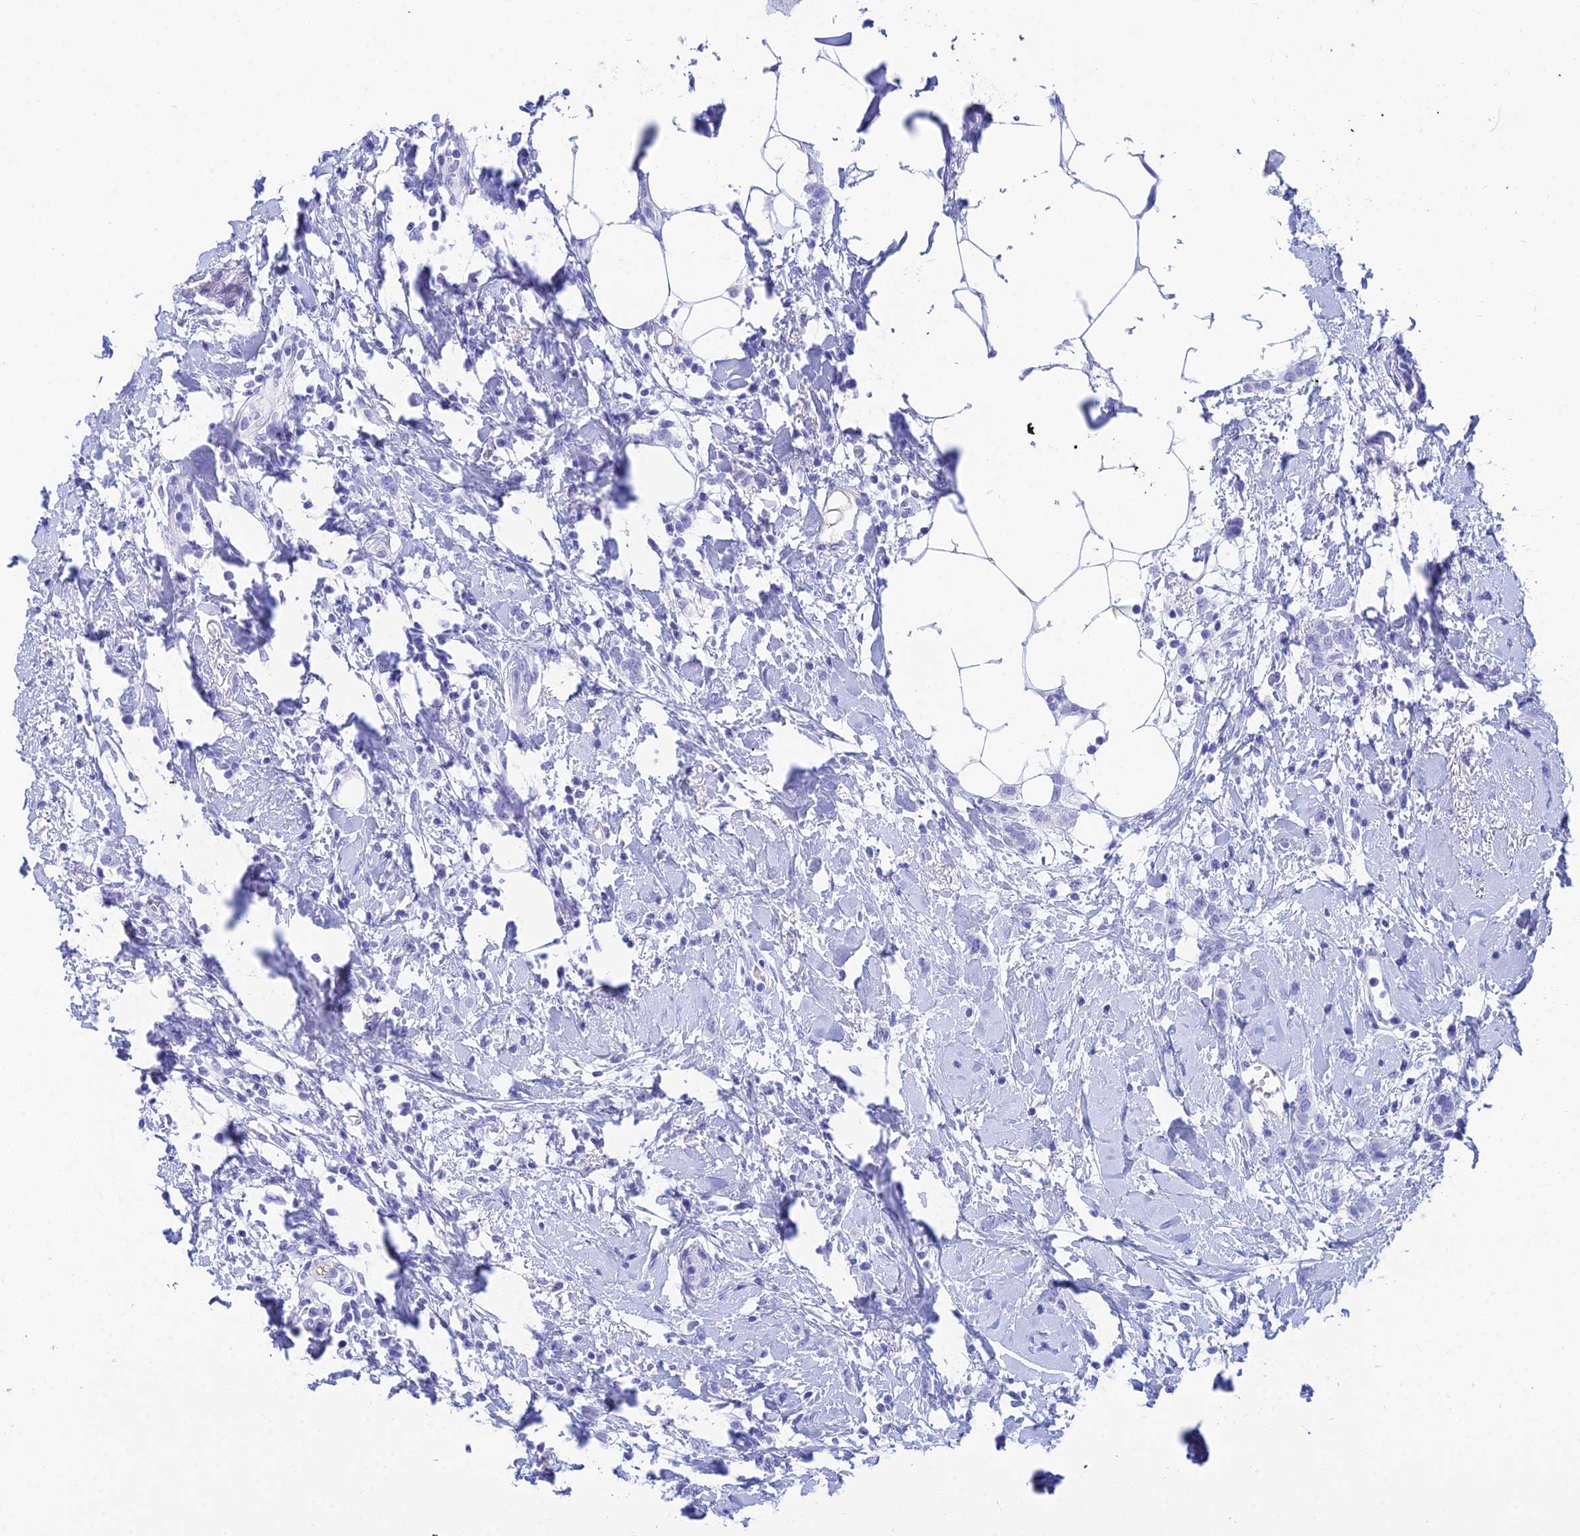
{"staining": {"intensity": "negative", "quantity": "none", "location": "none"}, "tissue": "breast cancer", "cell_type": "Tumor cells", "image_type": "cancer", "snomed": [{"axis": "morphology", "description": "Duct carcinoma"}, {"axis": "topography", "description": "Breast"}], "caption": "High power microscopy micrograph of an immunohistochemistry (IHC) histopathology image of breast cancer (intraductal carcinoma), revealing no significant expression in tumor cells.", "gene": "REG1A", "patient": {"sex": "female", "age": 72}}